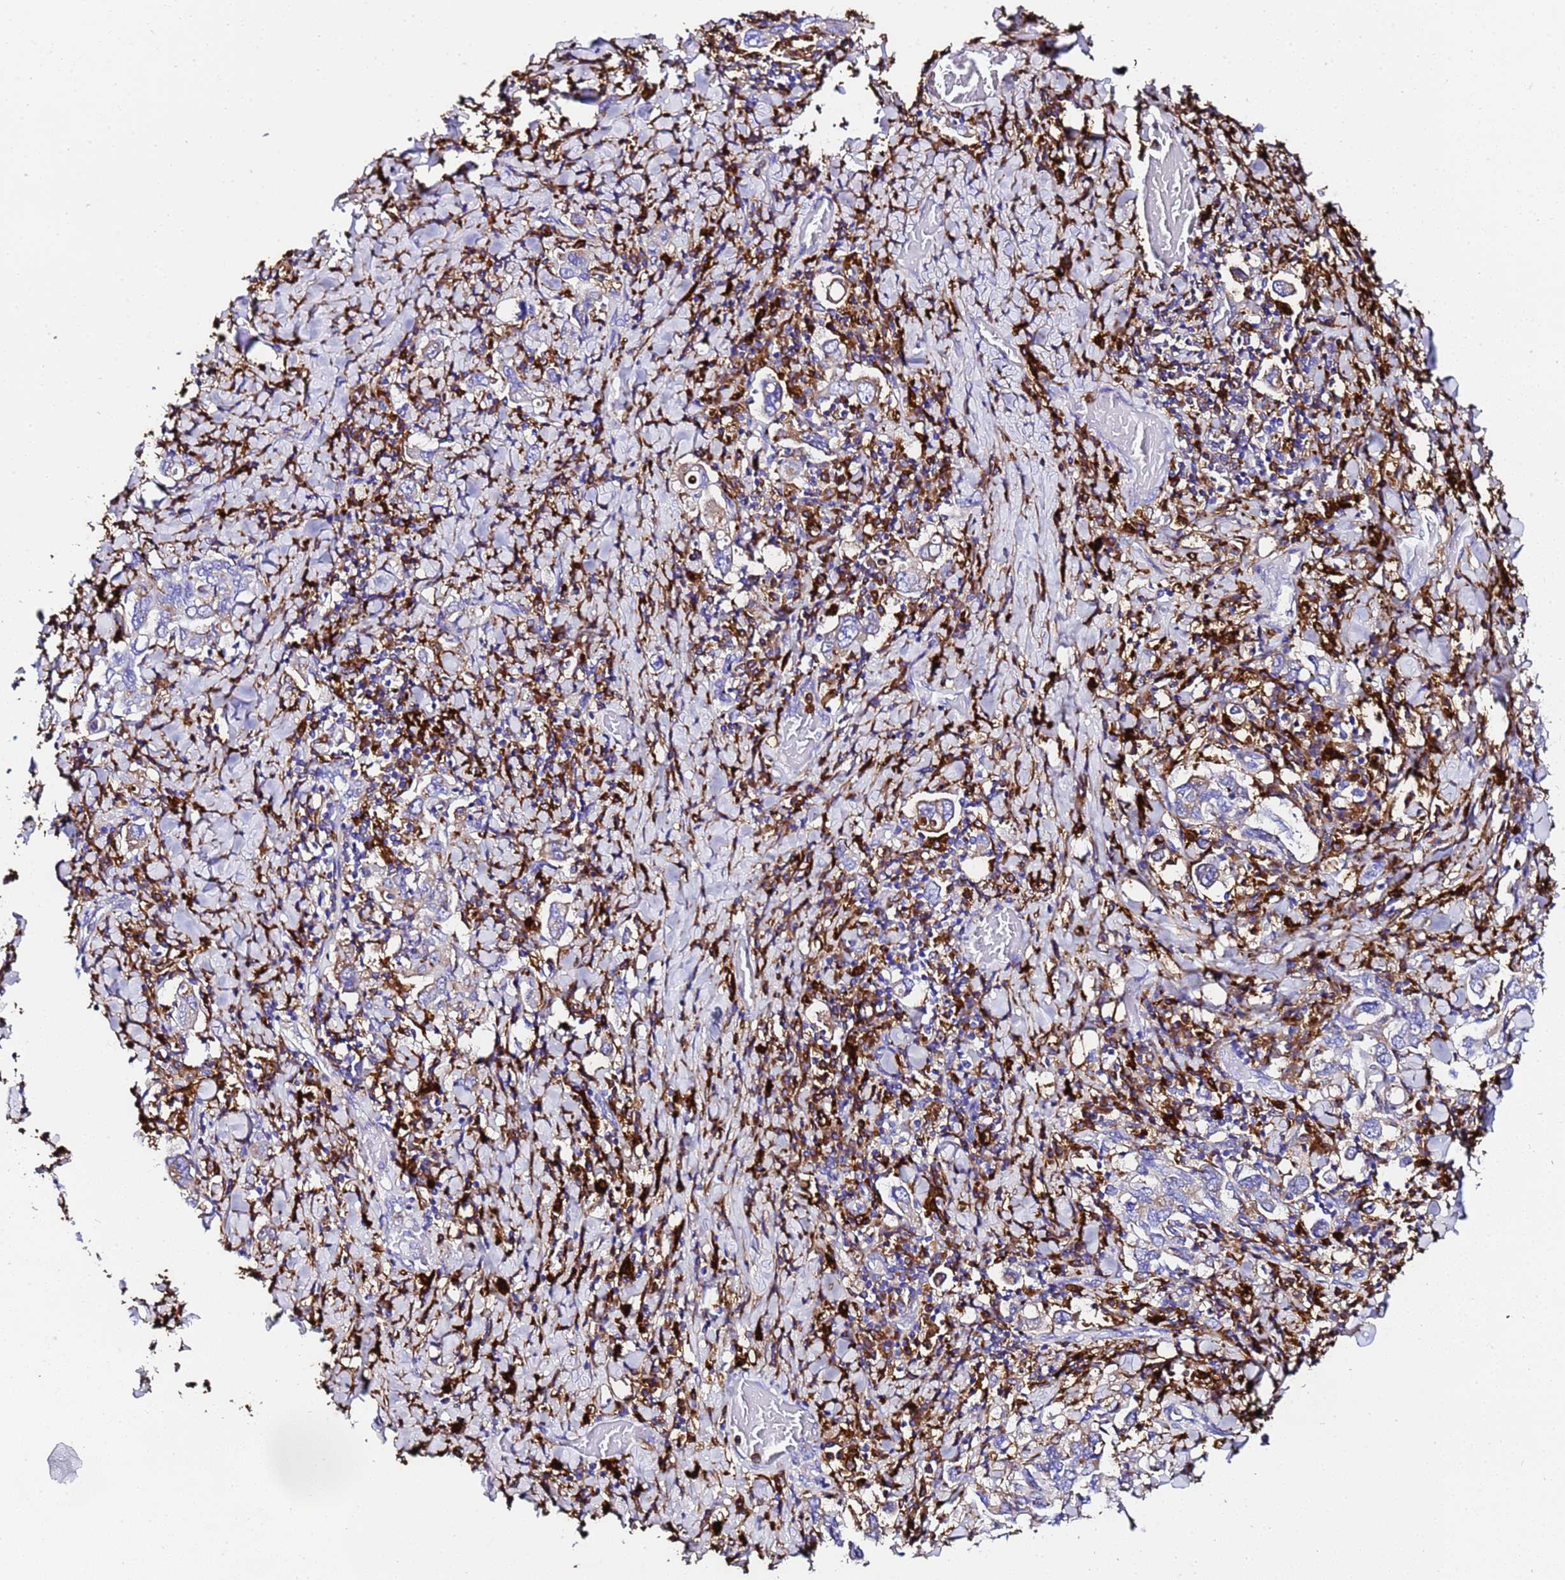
{"staining": {"intensity": "negative", "quantity": "none", "location": "none"}, "tissue": "stomach cancer", "cell_type": "Tumor cells", "image_type": "cancer", "snomed": [{"axis": "morphology", "description": "Adenocarcinoma, NOS"}, {"axis": "topography", "description": "Stomach, upper"}], "caption": "DAB (3,3'-diaminobenzidine) immunohistochemical staining of human stomach cancer exhibits no significant staining in tumor cells.", "gene": "FTL", "patient": {"sex": "male", "age": 62}}